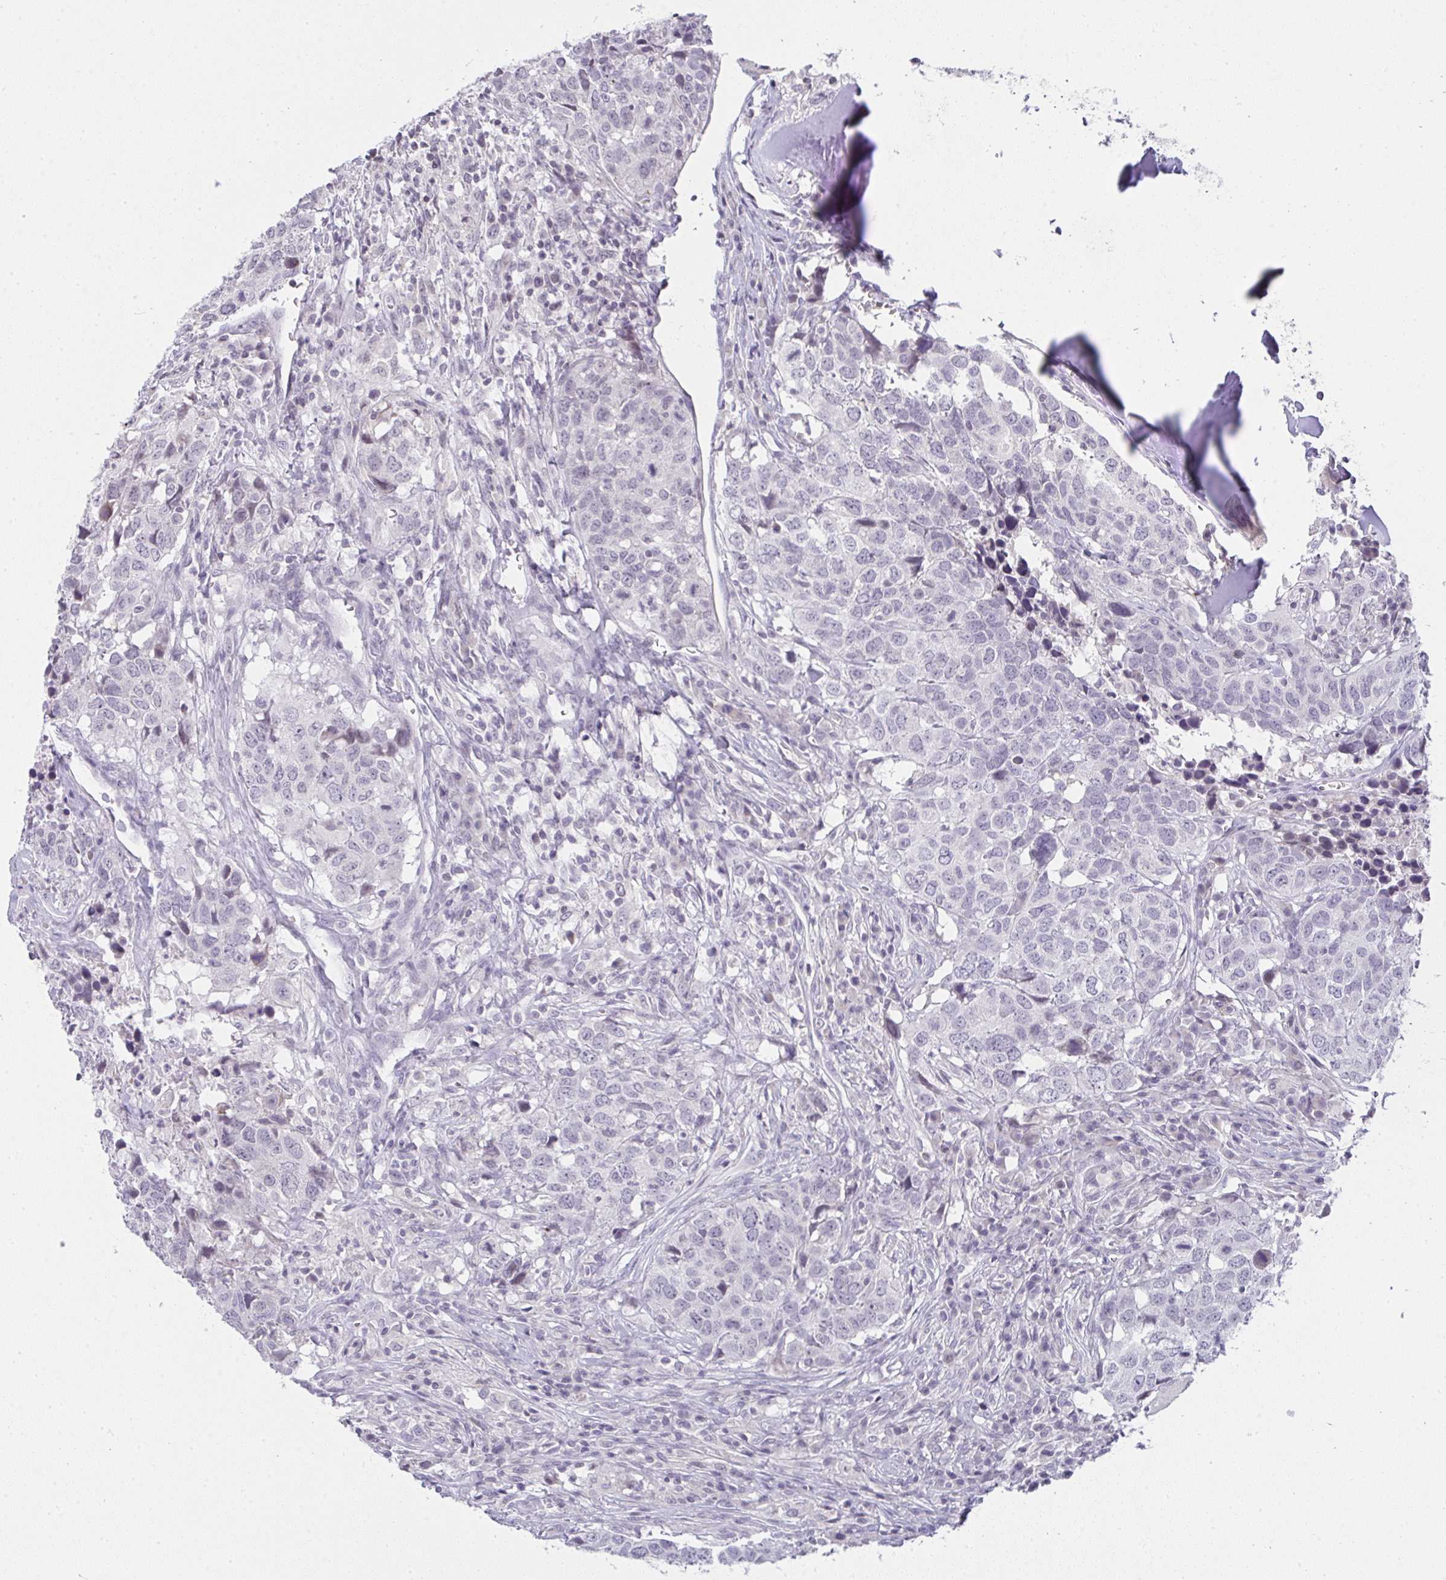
{"staining": {"intensity": "negative", "quantity": "none", "location": "none"}, "tissue": "head and neck cancer", "cell_type": "Tumor cells", "image_type": "cancer", "snomed": [{"axis": "morphology", "description": "Normal tissue, NOS"}, {"axis": "morphology", "description": "Squamous cell carcinoma, NOS"}, {"axis": "topography", "description": "Skeletal muscle"}, {"axis": "topography", "description": "Vascular tissue"}, {"axis": "topography", "description": "Peripheral nerve tissue"}, {"axis": "topography", "description": "Head-Neck"}], "caption": "Immunohistochemical staining of human head and neck cancer demonstrates no significant positivity in tumor cells.", "gene": "CACNA1S", "patient": {"sex": "male", "age": 66}}